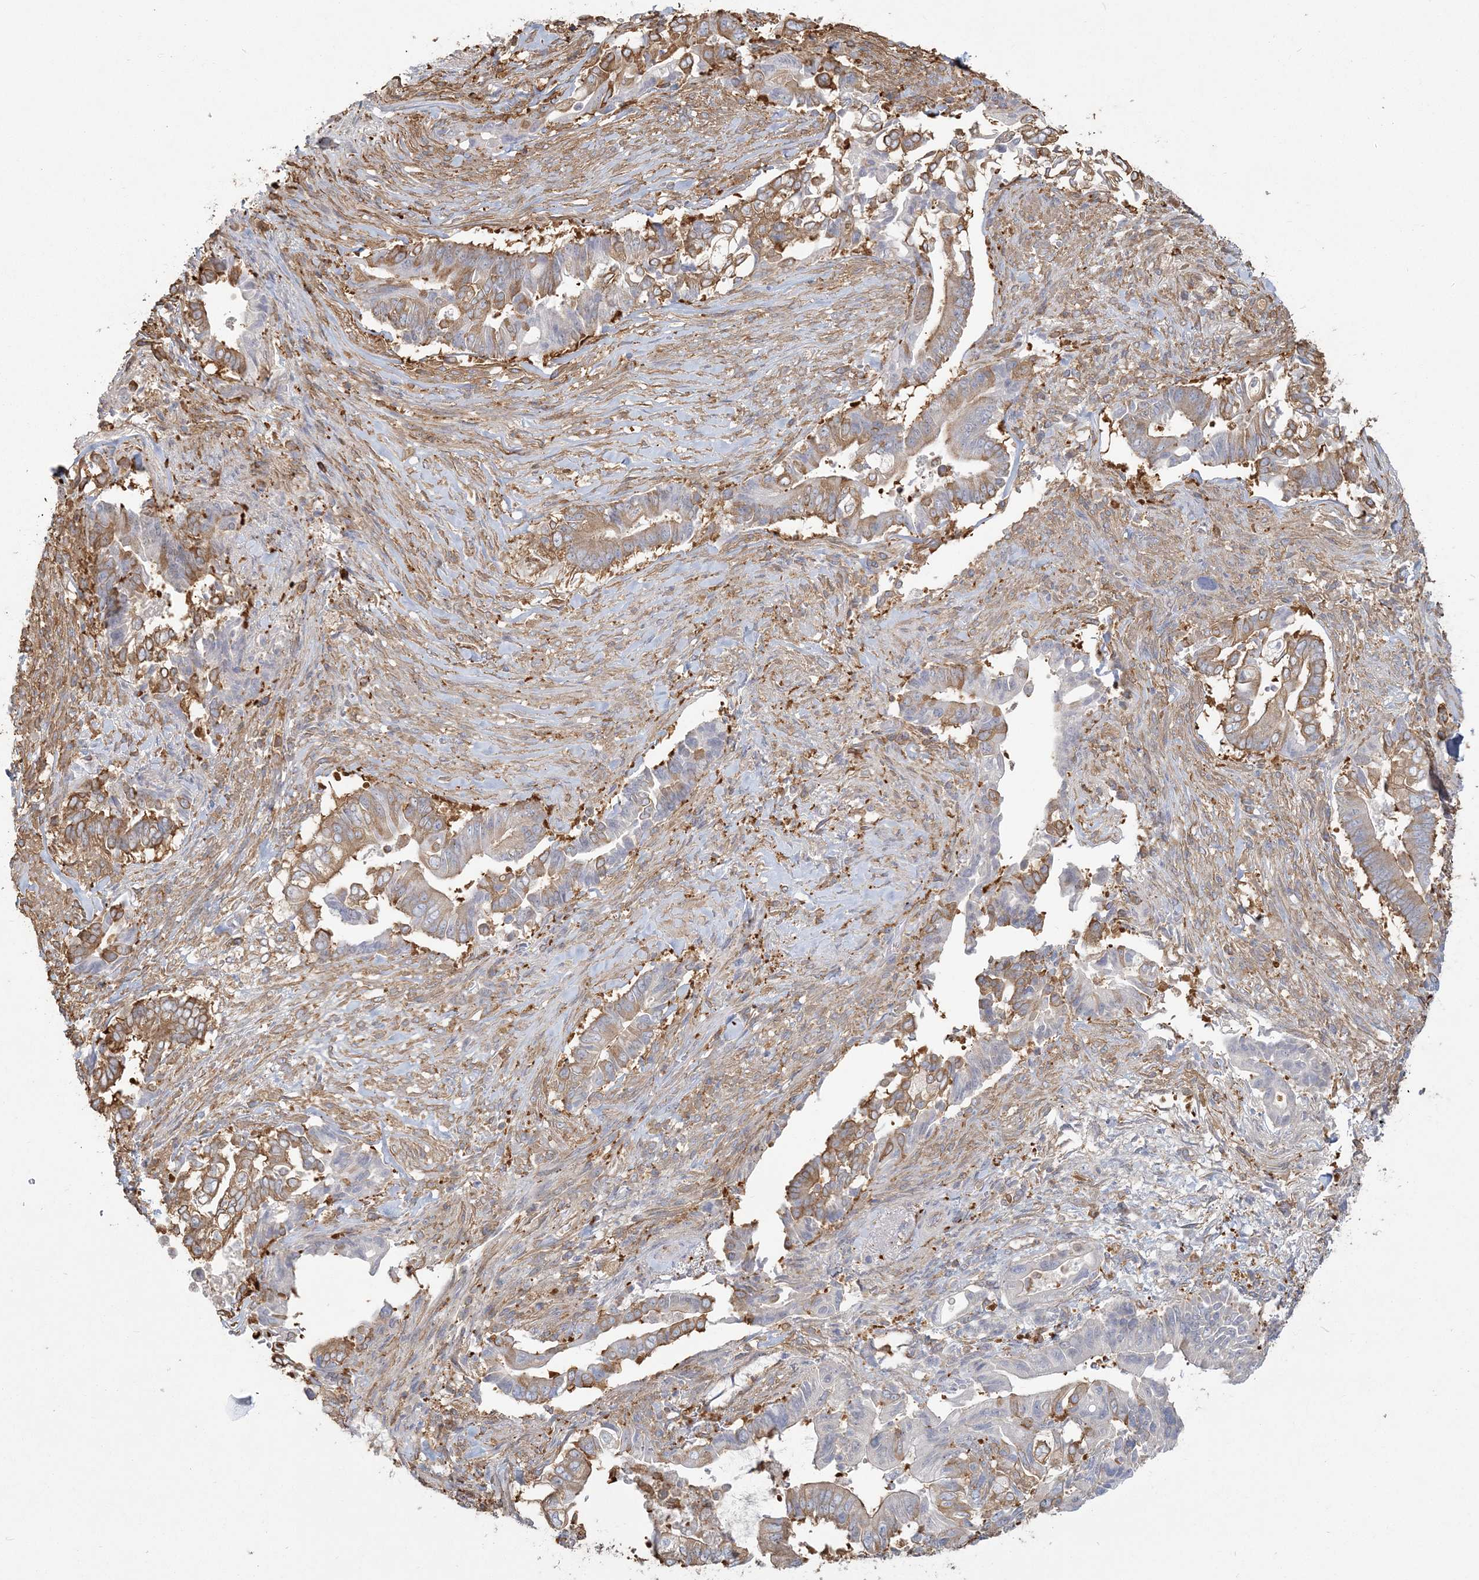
{"staining": {"intensity": "moderate", "quantity": ">75%", "location": "cytoplasmic/membranous"}, "tissue": "pancreatic cancer", "cell_type": "Tumor cells", "image_type": "cancer", "snomed": [{"axis": "morphology", "description": "Adenocarcinoma, NOS"}, {"axis": "topography", "description": "Pancreas"}], "caption": "Human pancreatic cancer (adenocarcinoma) stained for a protein (brown) demonstrates moderate cytoplasmic/membranous positive positivity in approximately >75% of tumor cells.", "gene": "ANKS1A", "patient": {"sex": "male", "age": 68}}